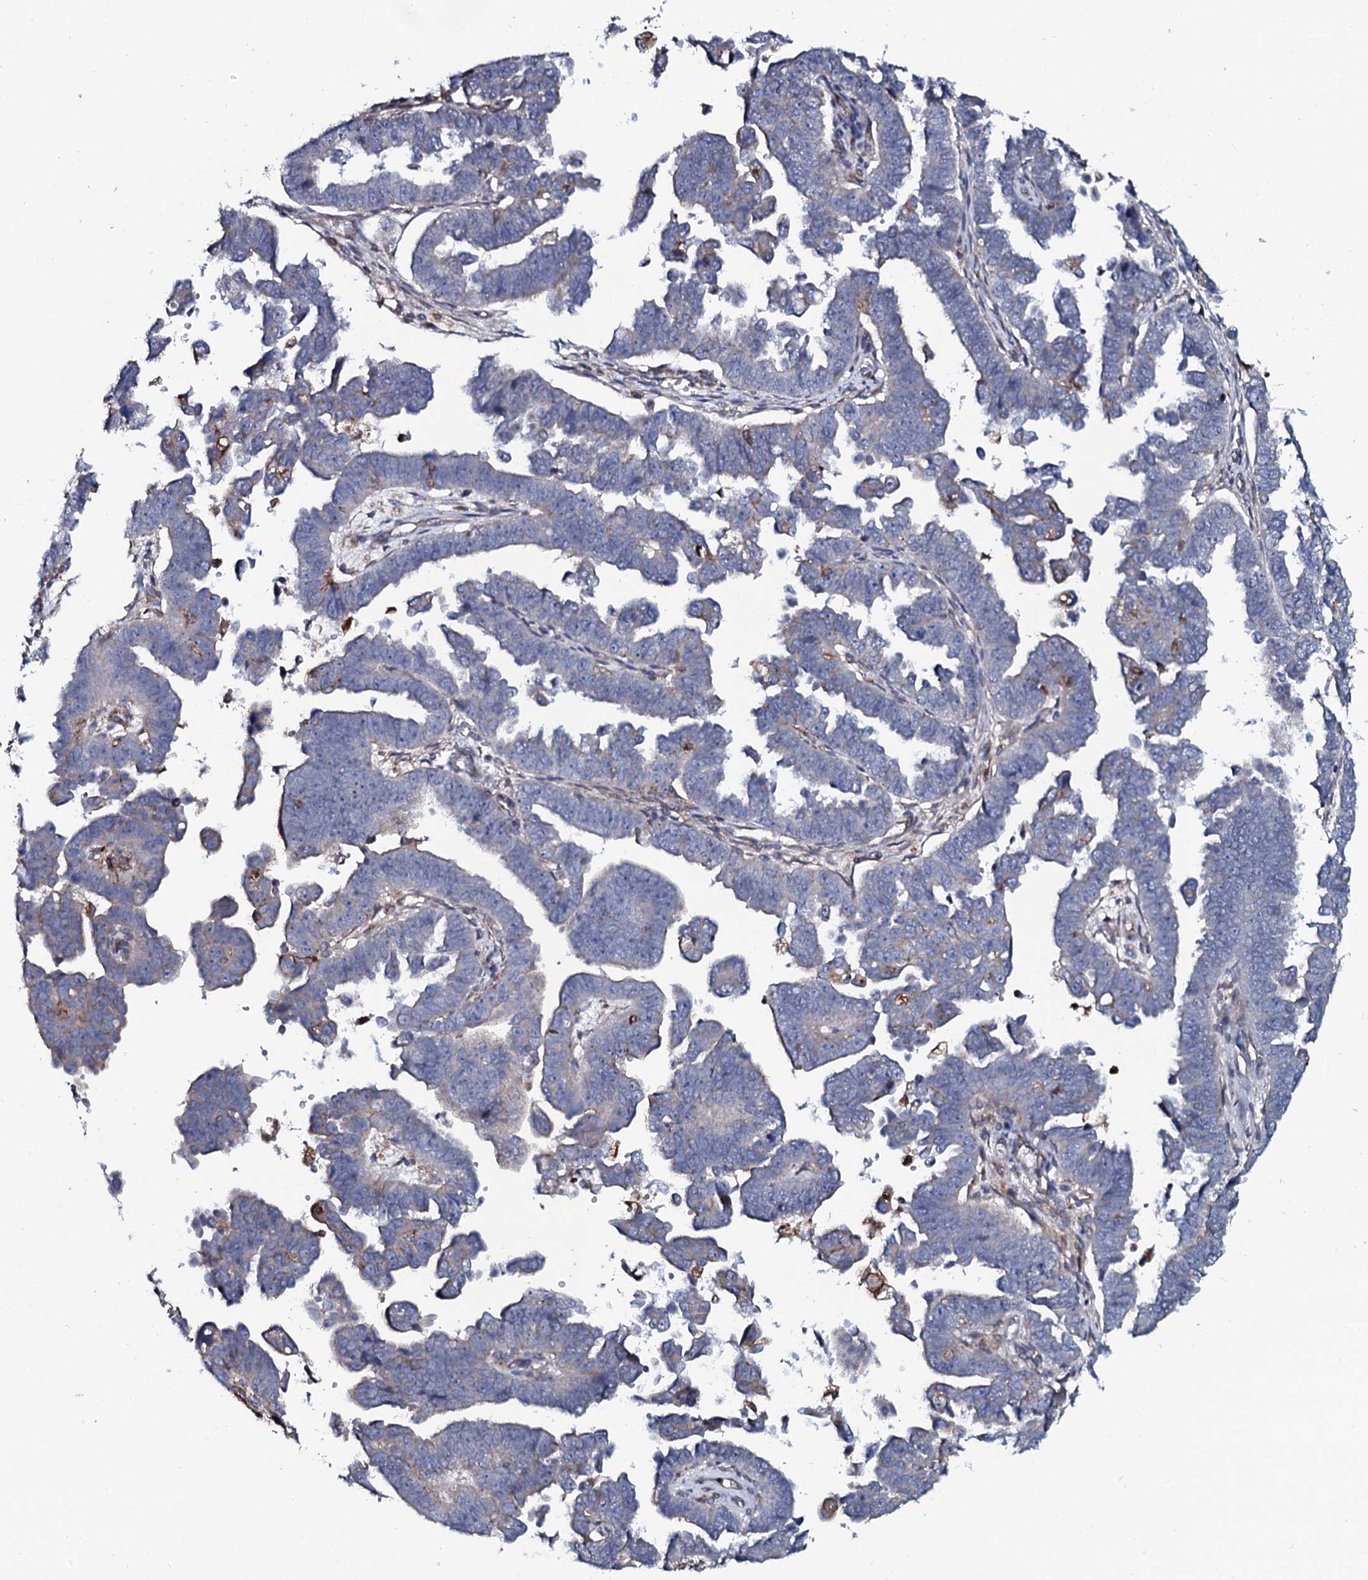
{"staining": {"intensity": "negative", "quantity": "none", "location": "none"}, "tissue": "endometrial cancer", "cell_type": "Tumor cells", "image_type": "cancer", "snomed": [{"axis": "morphology", "description": "Adenocarcinoma, NOS"}, {"axis": "topography", "description": "Endometrium"}], "caption": "A histopathology image of endometrial cancer stained for a protein exhibits no brown staining in tumor cells.", "gene": "TMEM151A", "patient": {"sex": "female", "age": 75}}